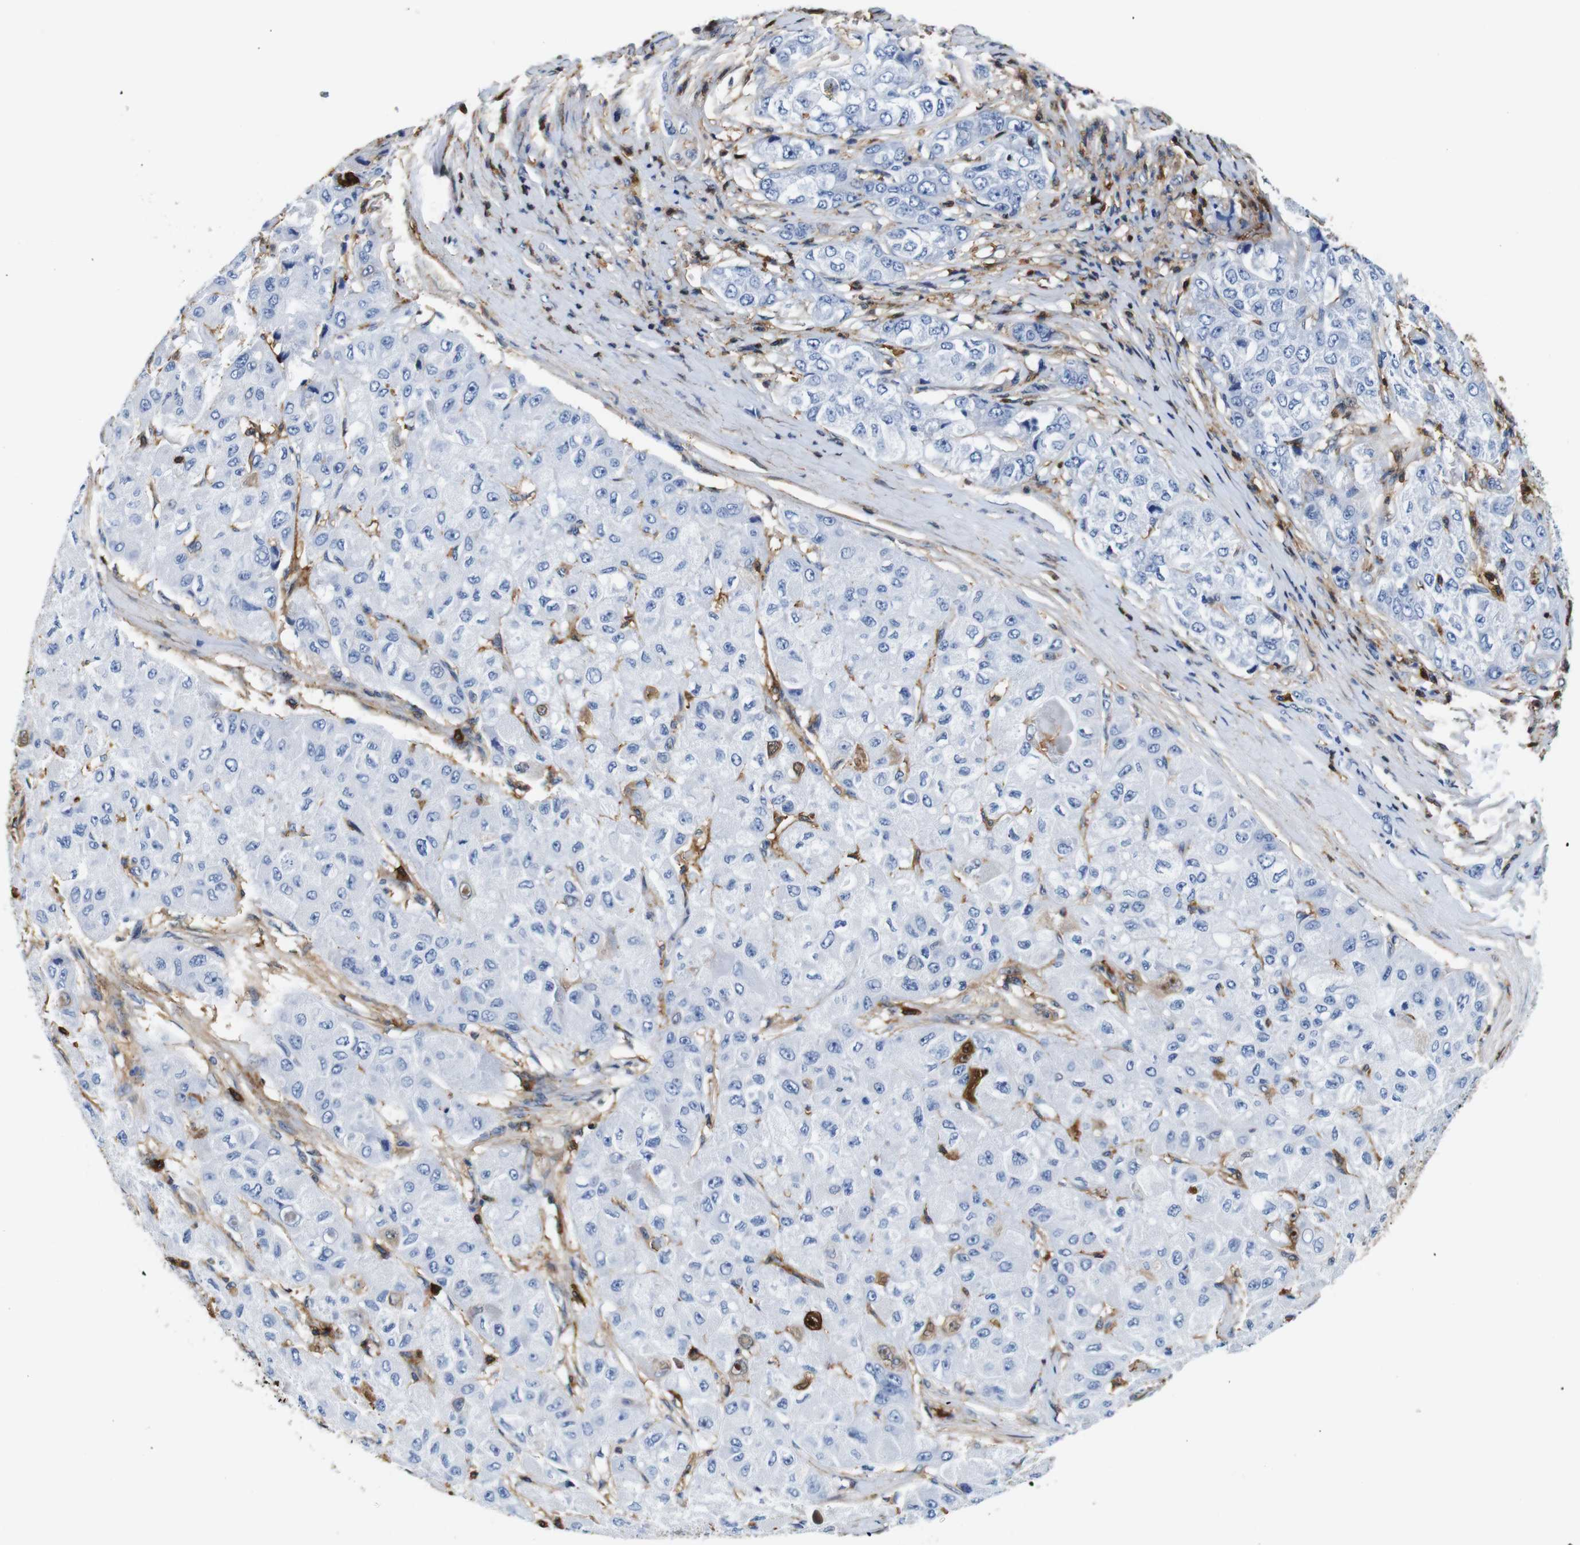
{"staining": {"intensity": "negative", "quantity": "none", "location": "none"}, "tissue": "liver cancer", "cell_type": "Tumor cells", "image_type": "cancer", "snomed": [{"axis": "morphology", "description": "Carcinoma, Hepatocellular, NOS"}, {"axis": "topography", "description": "Liver"}], "caption": "Micrograph shows no protein expression in tumor cells of liver cancer (hepatocellular carcinoma) tissue.", "gene": "ANXA1", "patient": {"sex": "male", "age": 80}}